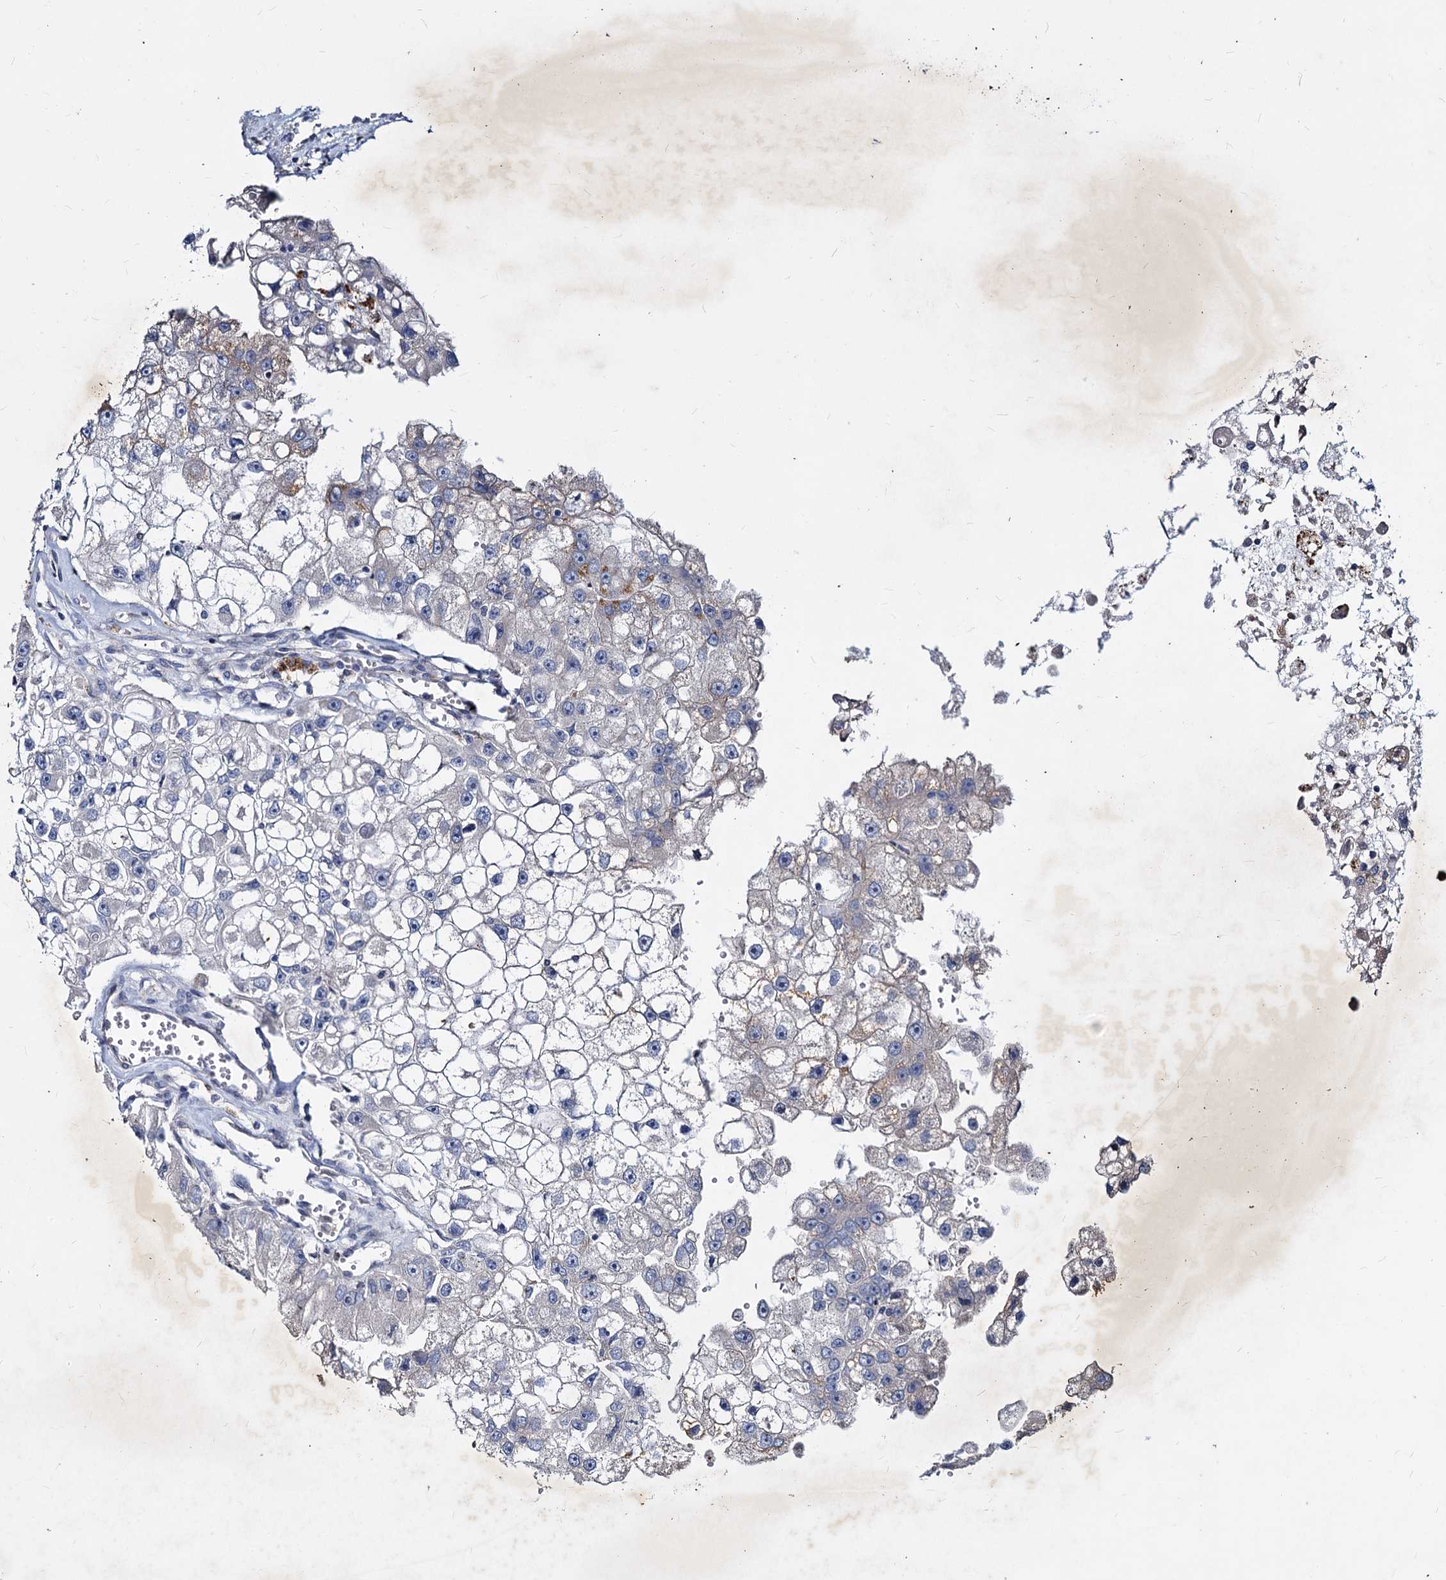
{"staining": {"intensity": "negative", "quantity": "none", "location": "none"}, "tissue": "renal cancer", "cell_type": "Tumor cells", "image_type": "cancer", "snomed": [{"axis": "morphology", "description": "Adenocarcinoma, NOS"}, {"axis": "topography", "description": "Kidney"}], "caption": "Histopathology image shows no significant protein staining in tumor cells of adenocarcinoma (renal).", "gene": "AGBL4", "patient": {"sex": "male", "age": 63}}